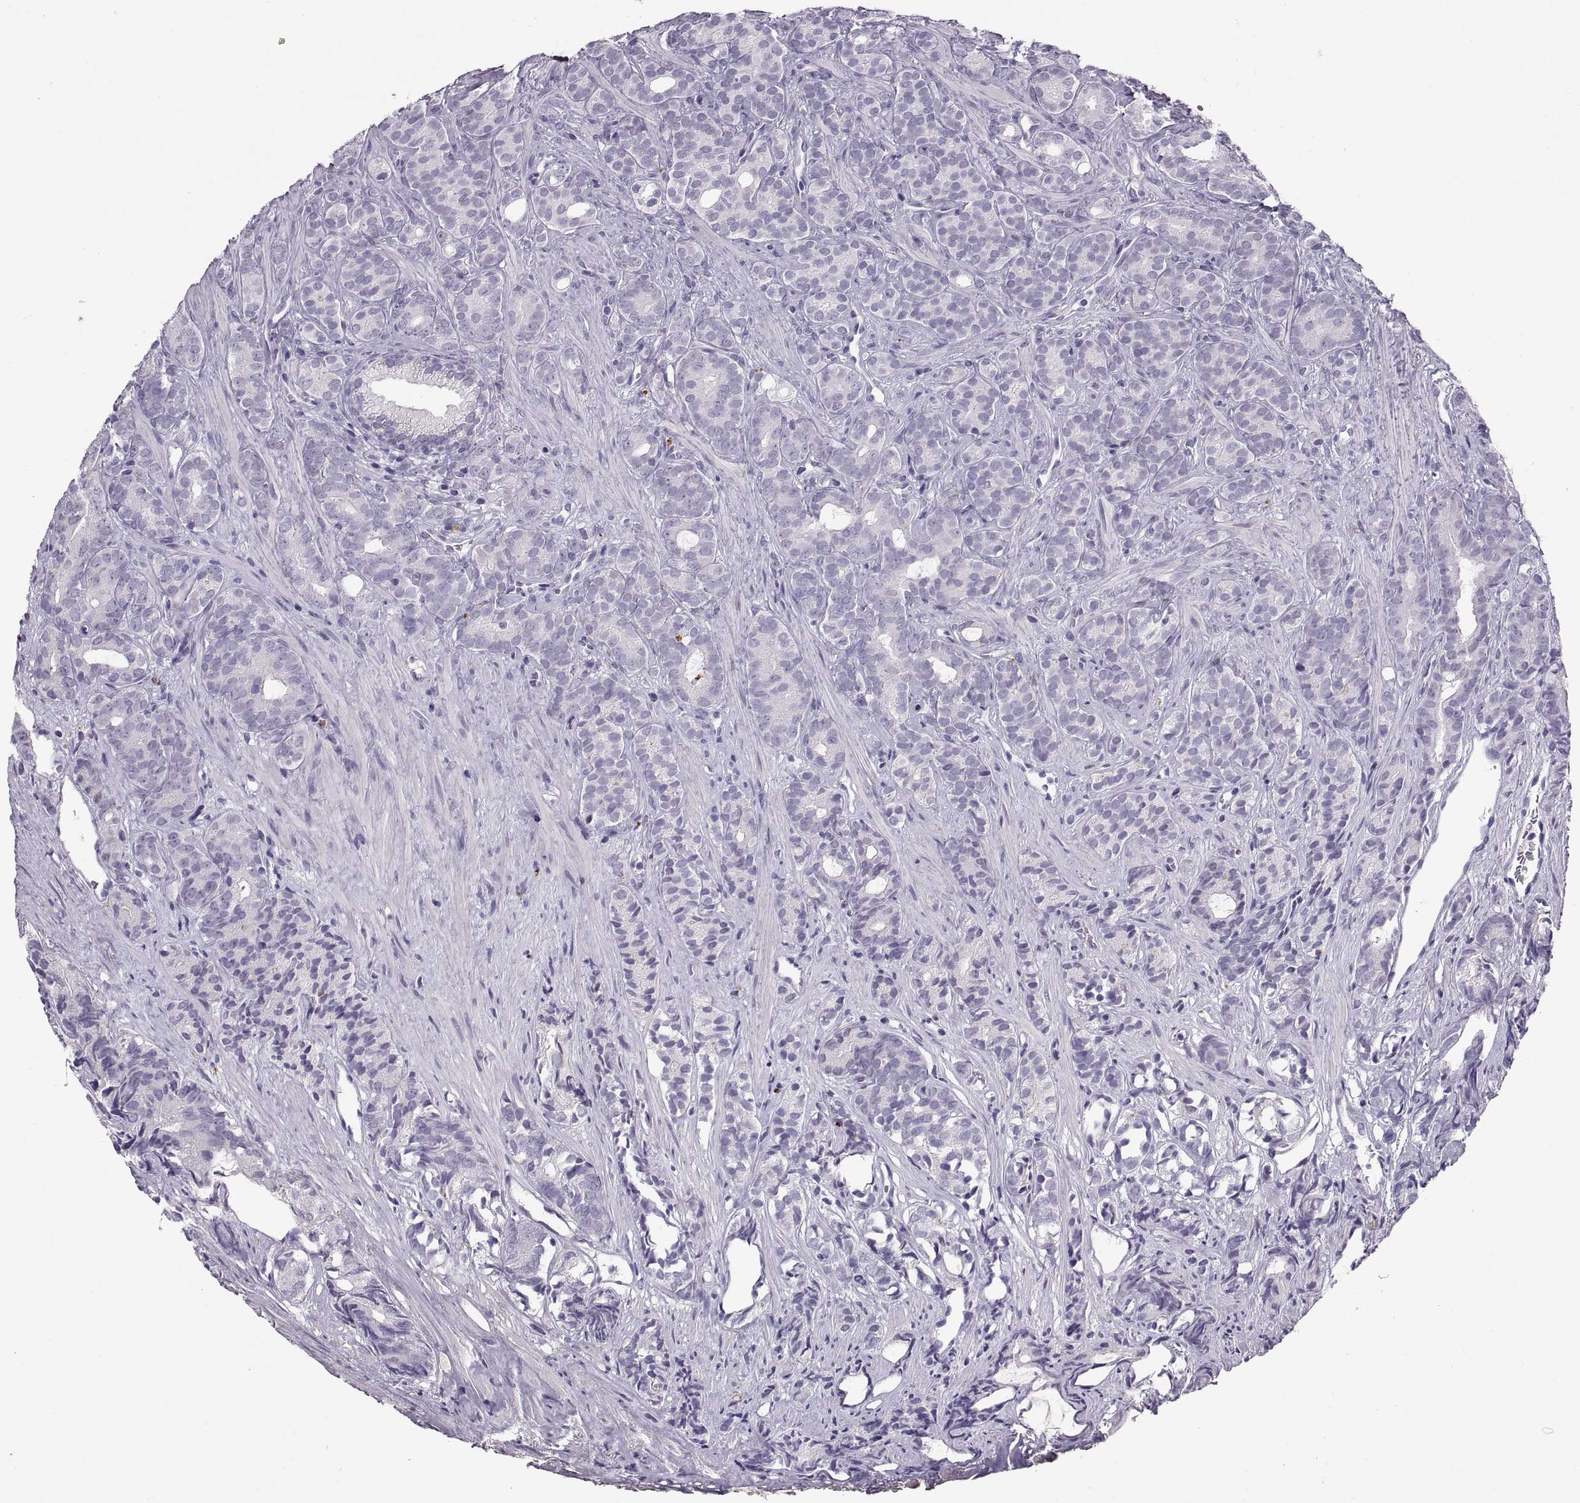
{"staining": {"intensity": "negative", "quantity": "none", "location": "none"}, "tissue": "prostate cancer", "cell_type": "Tumor cells", "image_type": "cancer", "snomed": [{"axis": "morphology", "description": "Adenocarcinoma, High grade"}, {"axis": "topography", "description": "Prostate"}], "caption": "An image of human prostate cancer is negative for staining in tumor cells. (Brightfield microscopy of DAB immunohistochemistry (IHC) at high magnification).", "gene": "QRICH2", "patient": {"sex": "male", "age": 84}}